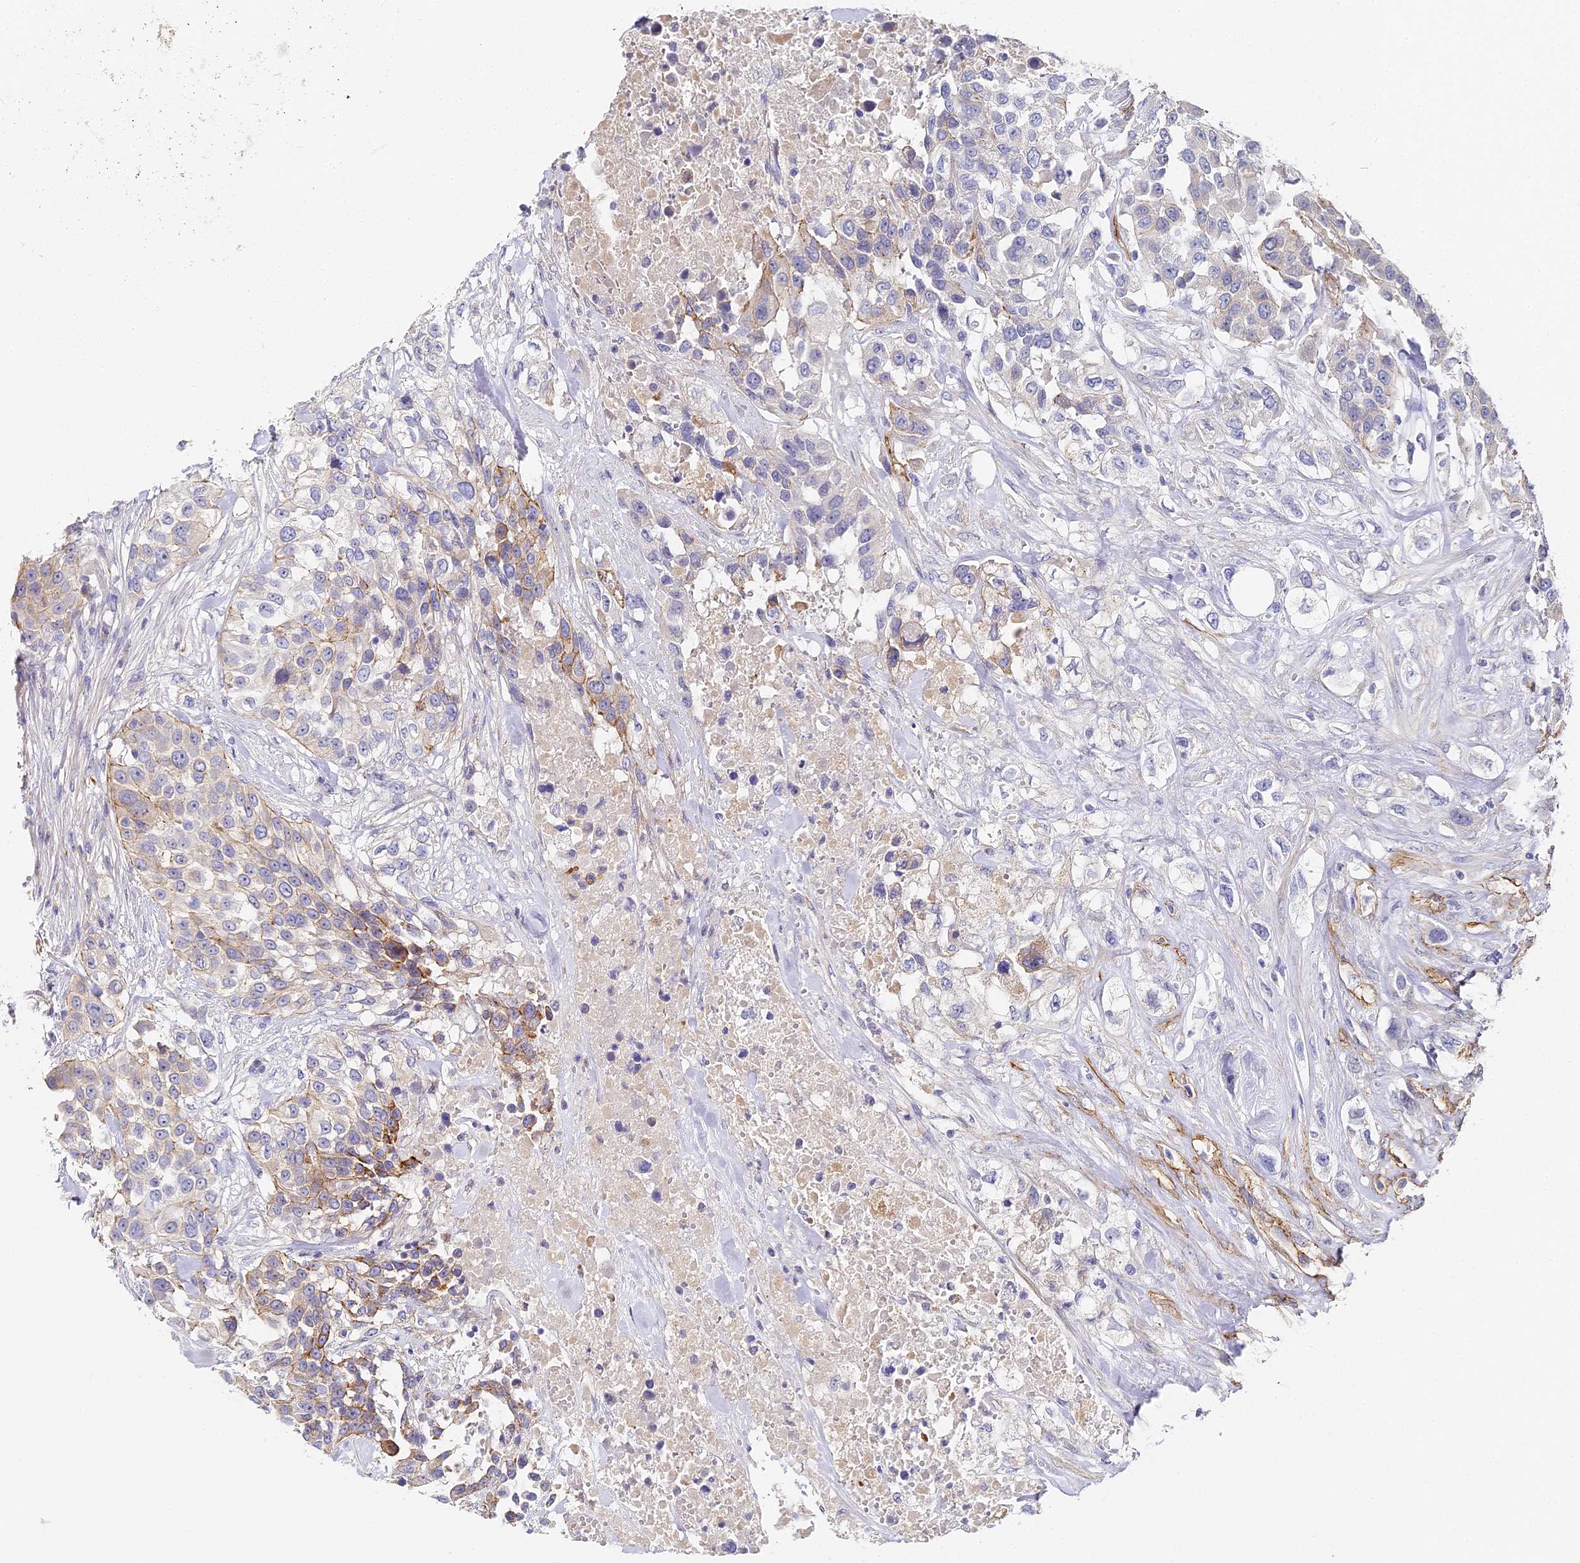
{"staining": {"intensity": "negative", "quantity": "none", "location": "none"}, "tissue": "urothelial cancer", "cell_type": "Tumor cells", "image_type": "cancer", "snomed": [{"axis": "morphology", "description": "Urothelial carcinoma, High grade"}, {"axis": "topography", "description": "Urinary bladder"}], "caption": "Protein analysis of urothelial carcinoma (high-grade) displays no significant expression in tumor cells. (DAB (3,3'-diaminobenzidine) IHC with hematoxylin counter stain).", "gene": "CCDC30", "patient": {"sex": "female", "age": 80}}